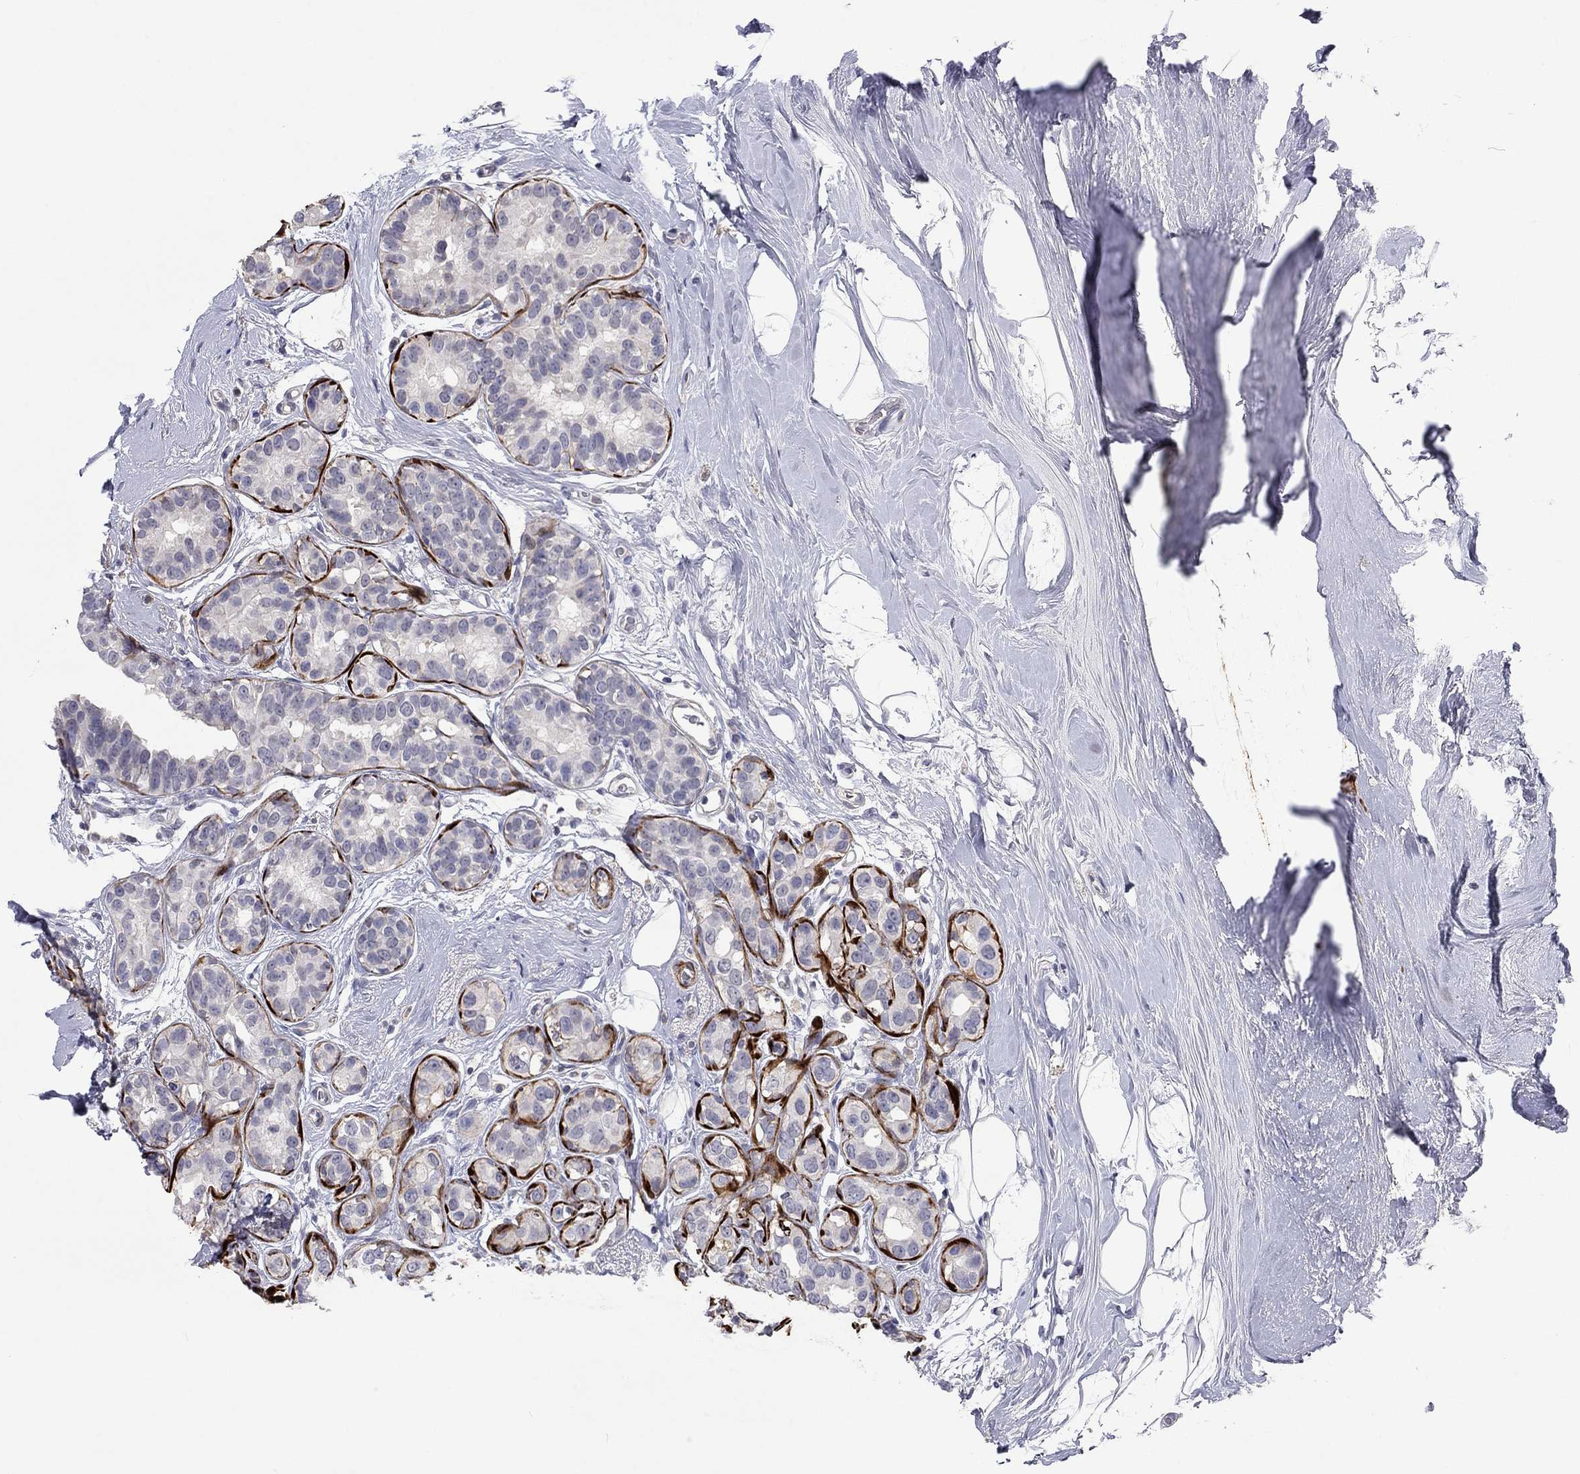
{"staining": {"intensity": "negative", "quantity": "none", "location": "none"}, "tissue": "breast cancer", "cell_type": "Tumor cells", "image_type": "cancer", "snomed": [{"axis": "morphology", "description": "Duct carcinoma"}, {"axis": "topography", "description": "Breast"}], "caption": "A photomicrograph of human breast cancer (intraductal carcinoma) is negative for staining in tumor cells. (Stains: DAB (3,3'-diaminobenzidine) IHC with hematoxylin counter stain, Microscopy: brightfield microscopy at high magnification).", "gene": "IP6K3", "patient": {"sex": "female", "age": 55}}